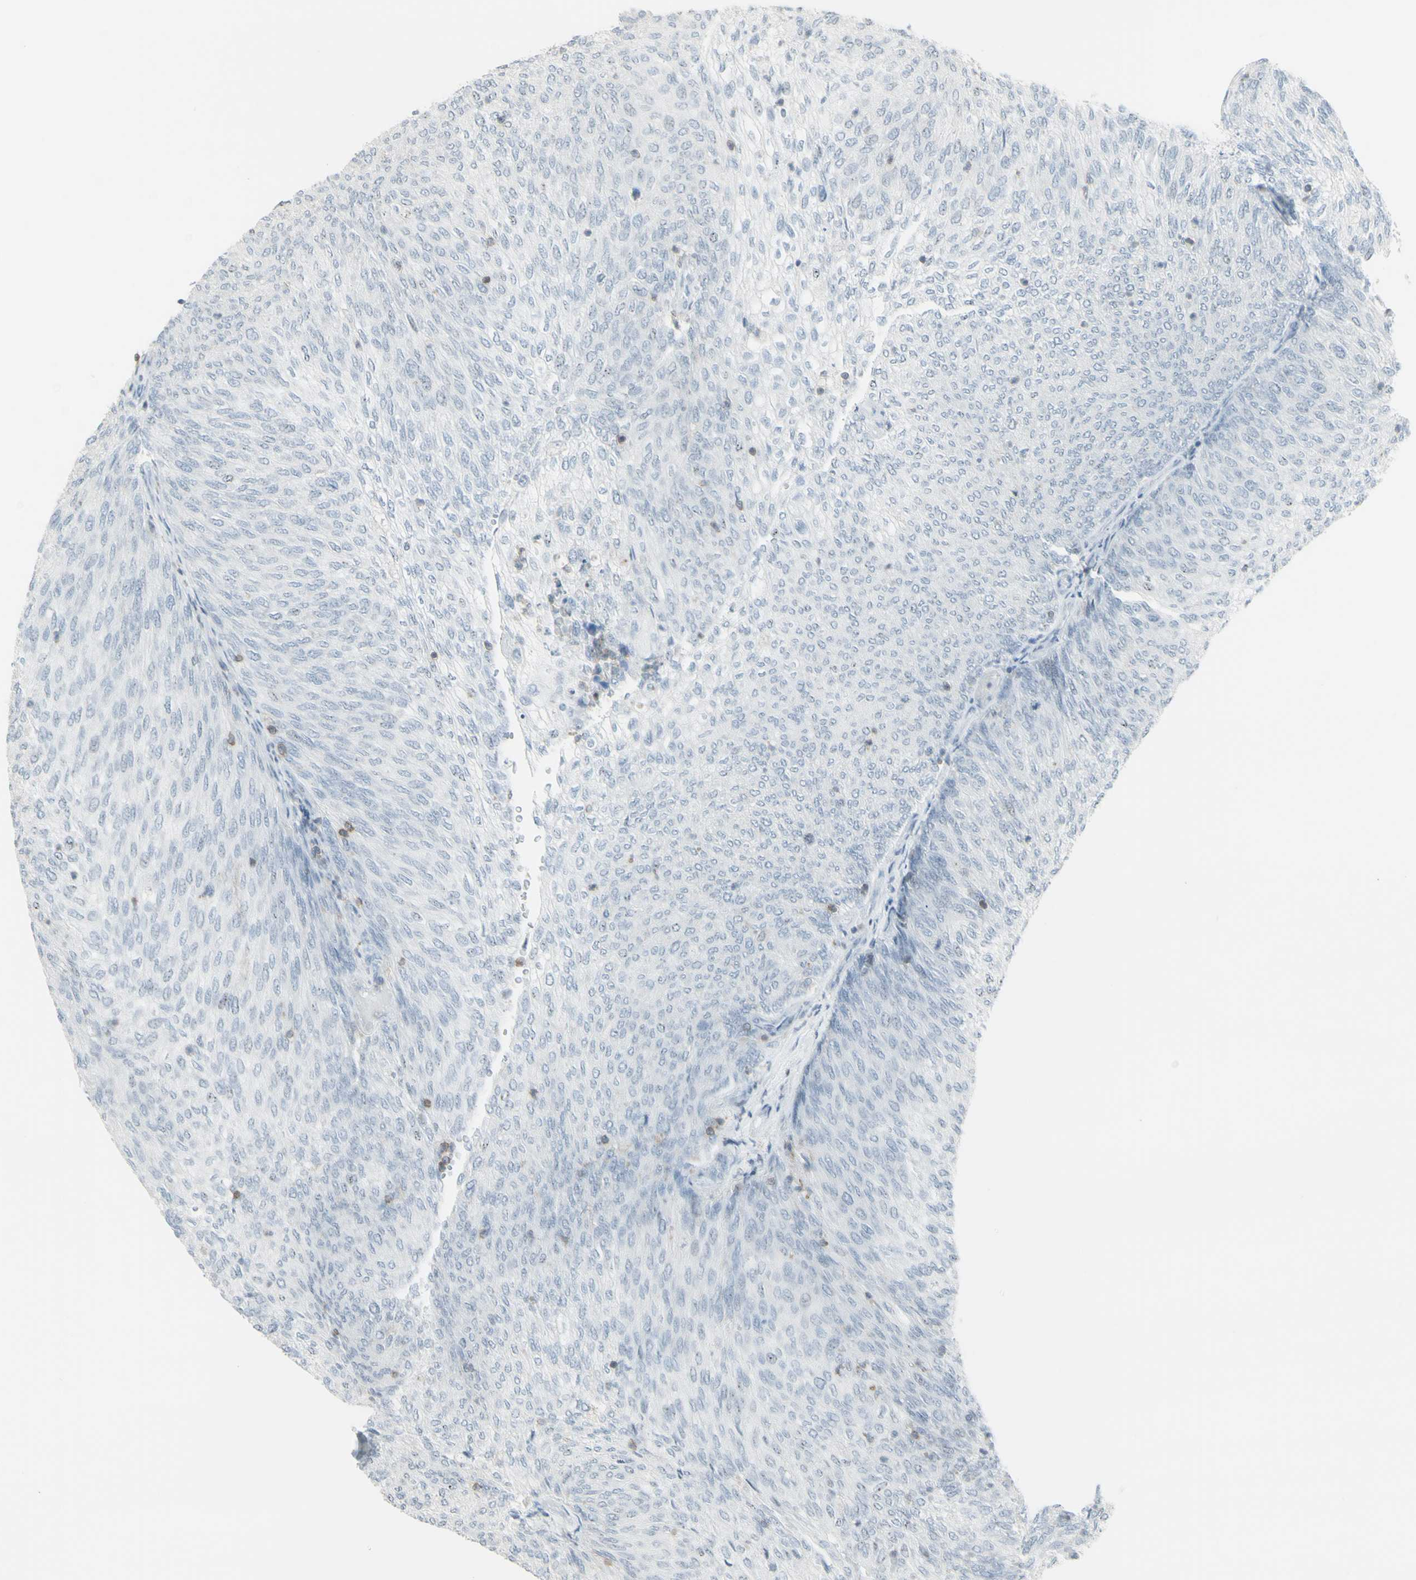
{"staining": {"intensity": "negative", "quantity": "none", "location": "none"}, "tissue": "urothelial cancer", "cell_type": "Tumor cells", "image_type": "cancer", "snomed": [{"axis": "morphology", "description": "Urothelial carcinoma, Low grade"}, {"axis": "topography", "description": "Urinary bladder"}], "caption": "A high-resolution histopathology image shows immunohistochemistry staining of low-grade urothelial carcinoma, which demonstrates no significant expression in tumor cells. The staining was performed using DAB (3,3'-diaminobenzidine) to visualize the protein expression in brown, while the nuclei were stained in blue with hematoxylin (Magnification: 20x).", "gene": "NRG1", "patient": {"sex": "female", "age": 79}}